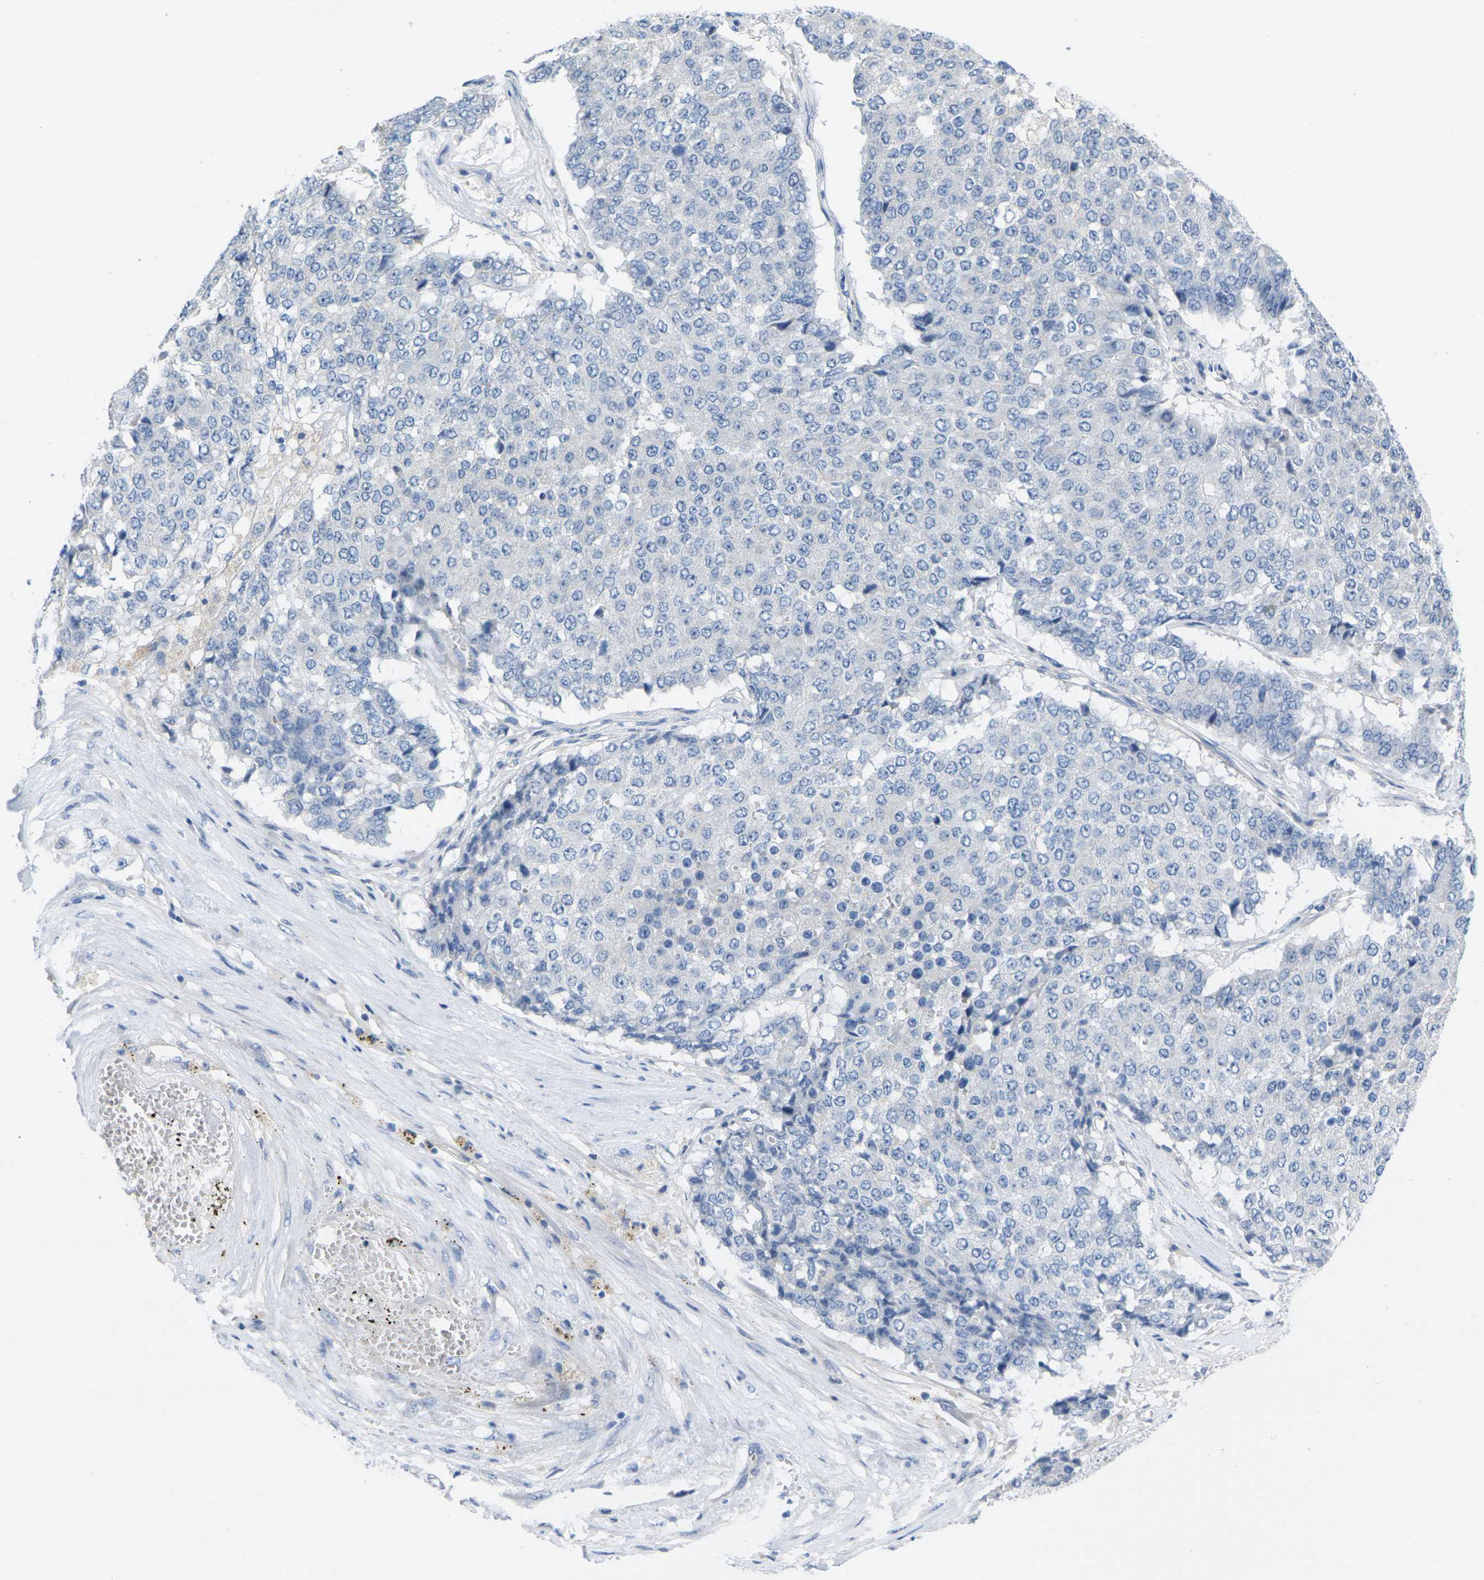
{"staining": {"intensity": "negative", "quantity": "none", "location": "none"}, "tissue": "pancreatic cancer", "cell_type": "Tumor cells", "image_type": "cancer", "snomed": [{"axis": "morphology", "description": "Adenocarcinoma, NOS"}, {"axis": "topography", "description": "Pancreas"}], "caption": "Immunohistochemical staining of human adenocarcinoma (pancreatic) reveals no significant positivity in tumor cells. (DAB immunohistochemistry (IHC), high magnification).", "gene": "TNNI3", "patient": {"sex": "male", "age": 50}}